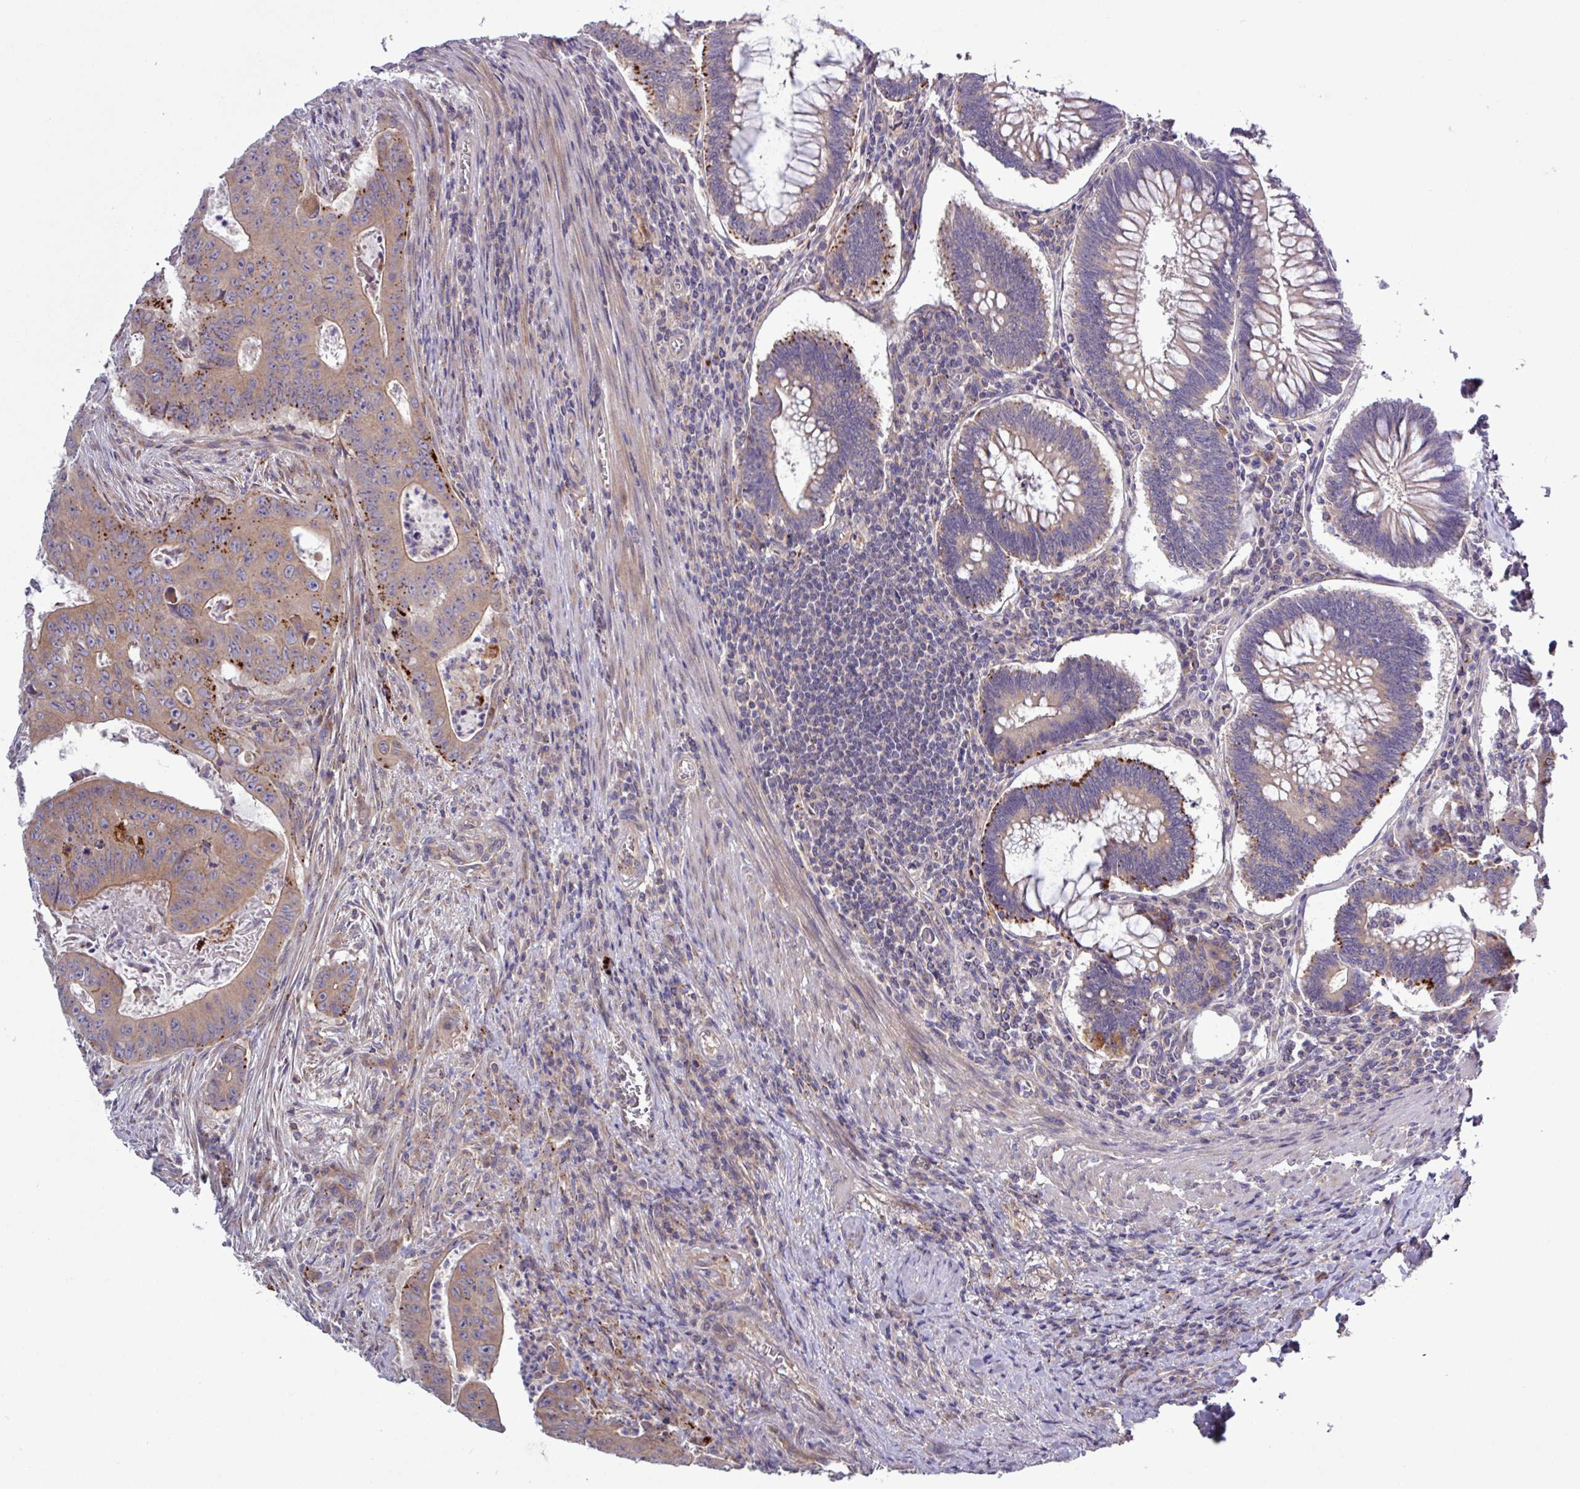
{"staining": {"intensity": "moderate", "quantity": "<25%", "location": "cytoplasmic/membranous"}, "tissue": "colorectal cancer", "cell_type": "Tumor cells", "image_type": "cancer", "snomed": [{"axis": "morphology", "description": "Adenocarcinoma, NOS"}, {"axis": "topography", "description": "Rectum"}], "caption": "An image showing moderate cytoplasmic/membranous staining in about <25% of tumor cells in colorectal cancer, as visualized by brown immunohistochemical staining.", "gene": "PLIN2", "patient": {"sex": "female", "age": 75}}